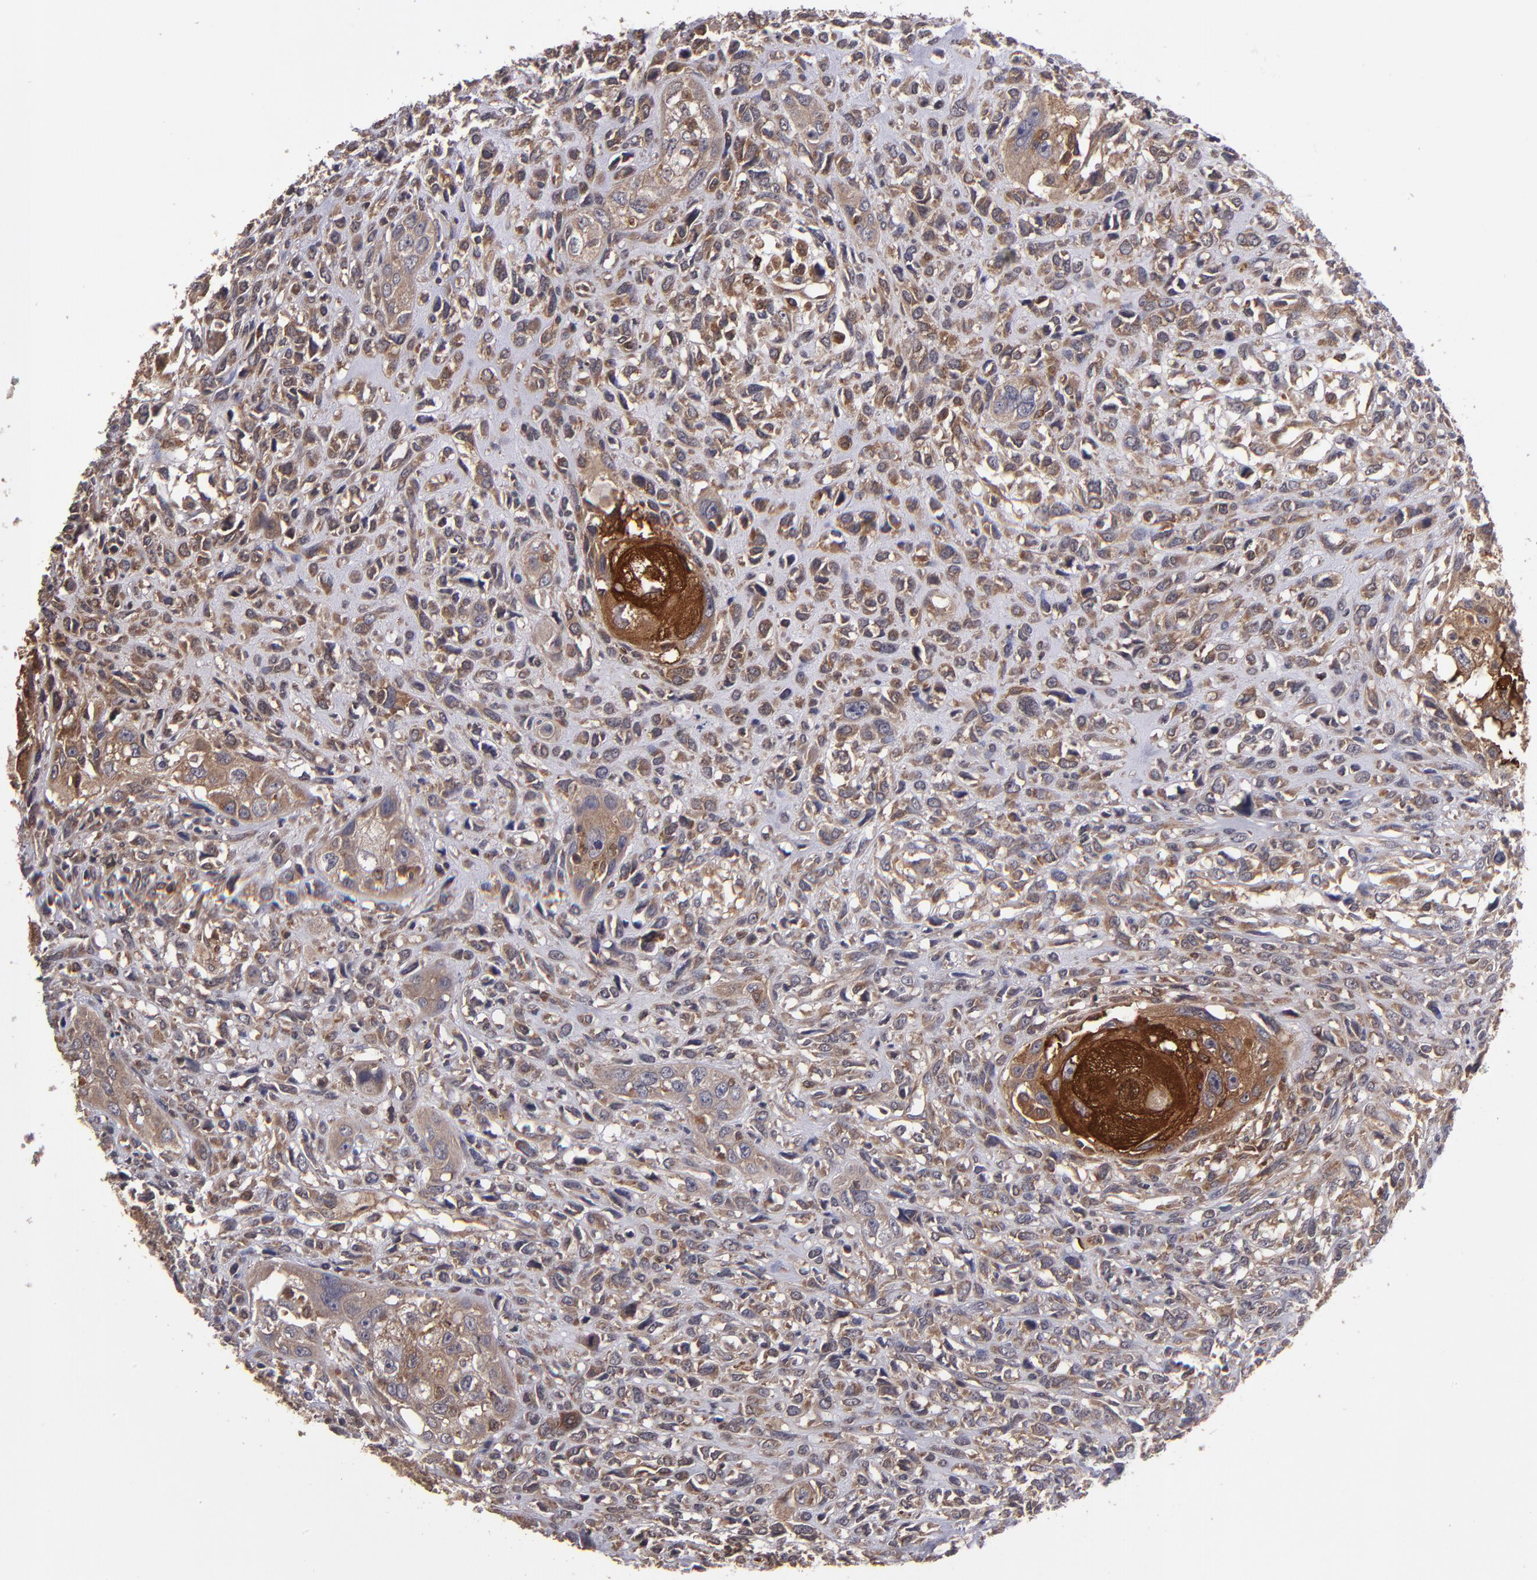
{"staining": {"intensity": "moderate", "quantity": ">75%", "location": "cytoplasmic/membranous"}, "tissue": "head and neck cancer", "cell_type": "Tumor cells", "image_type": "cancer", "snomed": [{"axis": "morphology", "description": "Neoplasm, malignant, NOS"}, {"axis": "topography", "description": "Salivary gland"}, {"axis": "topography", "description": "Head-Neck"}], "caption": "A brown stain highlights moderate cytoplasmic/membranous staining of a protein in human neoplasm (malignant) (head and neck) tumor cells.", "gene": "NF2", "patient": {"sex": "male", "age": 43}}